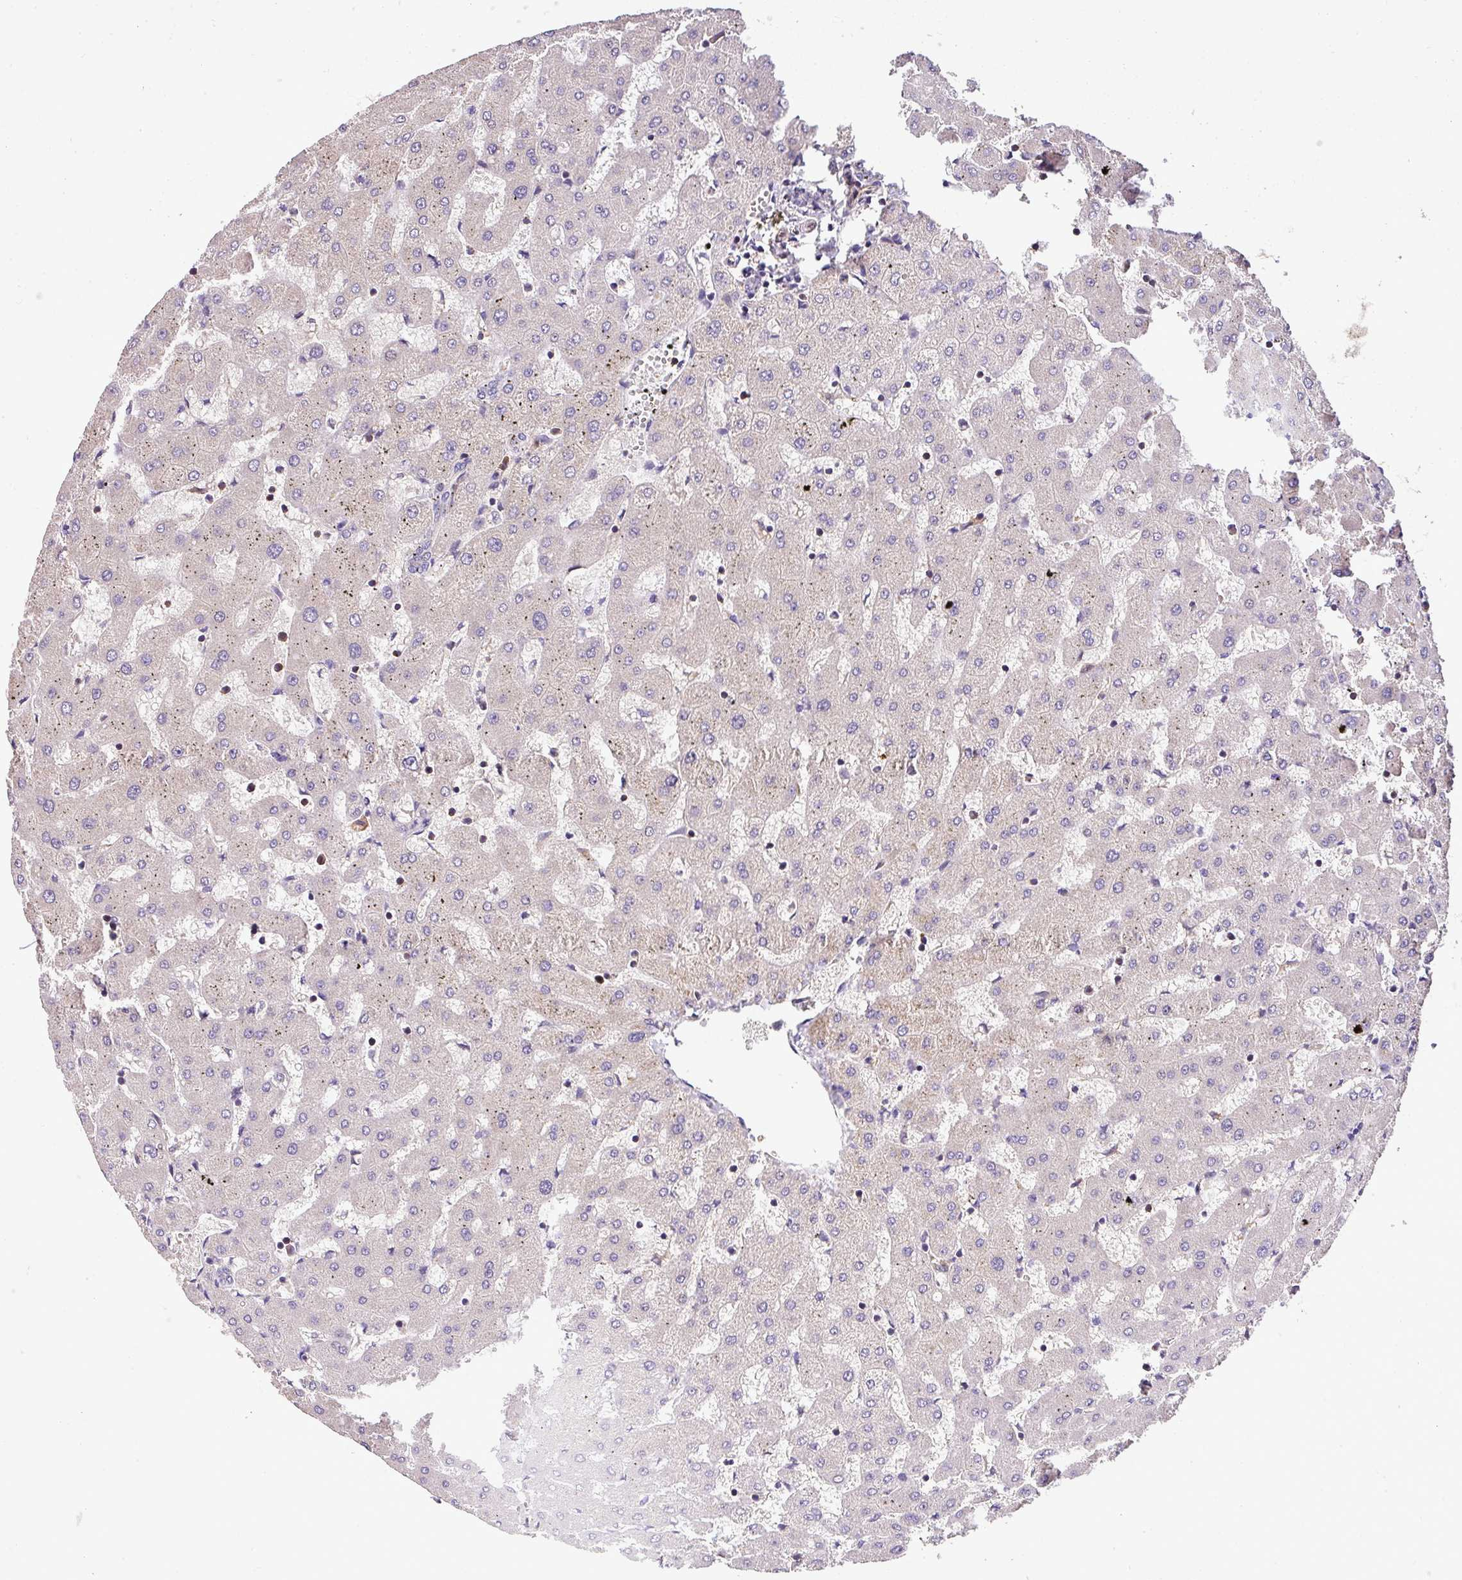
{"staining": {"intensity": "negative", "quantity": "none", "location": "none"}, "tissue": "liver", "cell_type": "Cholangiocytes", "image_type": "normal", "snomed": [{"axis": "morphology", "description": "Normal tissue, NOS"}, {"axis": "topography", "description": "Liver"}], "caption": "Immunohistochemistry (IHC) micrograph of benign liver: liver stained with DAB (3,3'-diaminobenzidine) reveals no significant protein positivity in cholangiocytes. (DAB (3,3'-diaminobenzidine) immunohistochemistry (IHC) with hematoxylin counter stain).", "gene": "CASS4", "patient": {"sex": "female", "age": 63}}